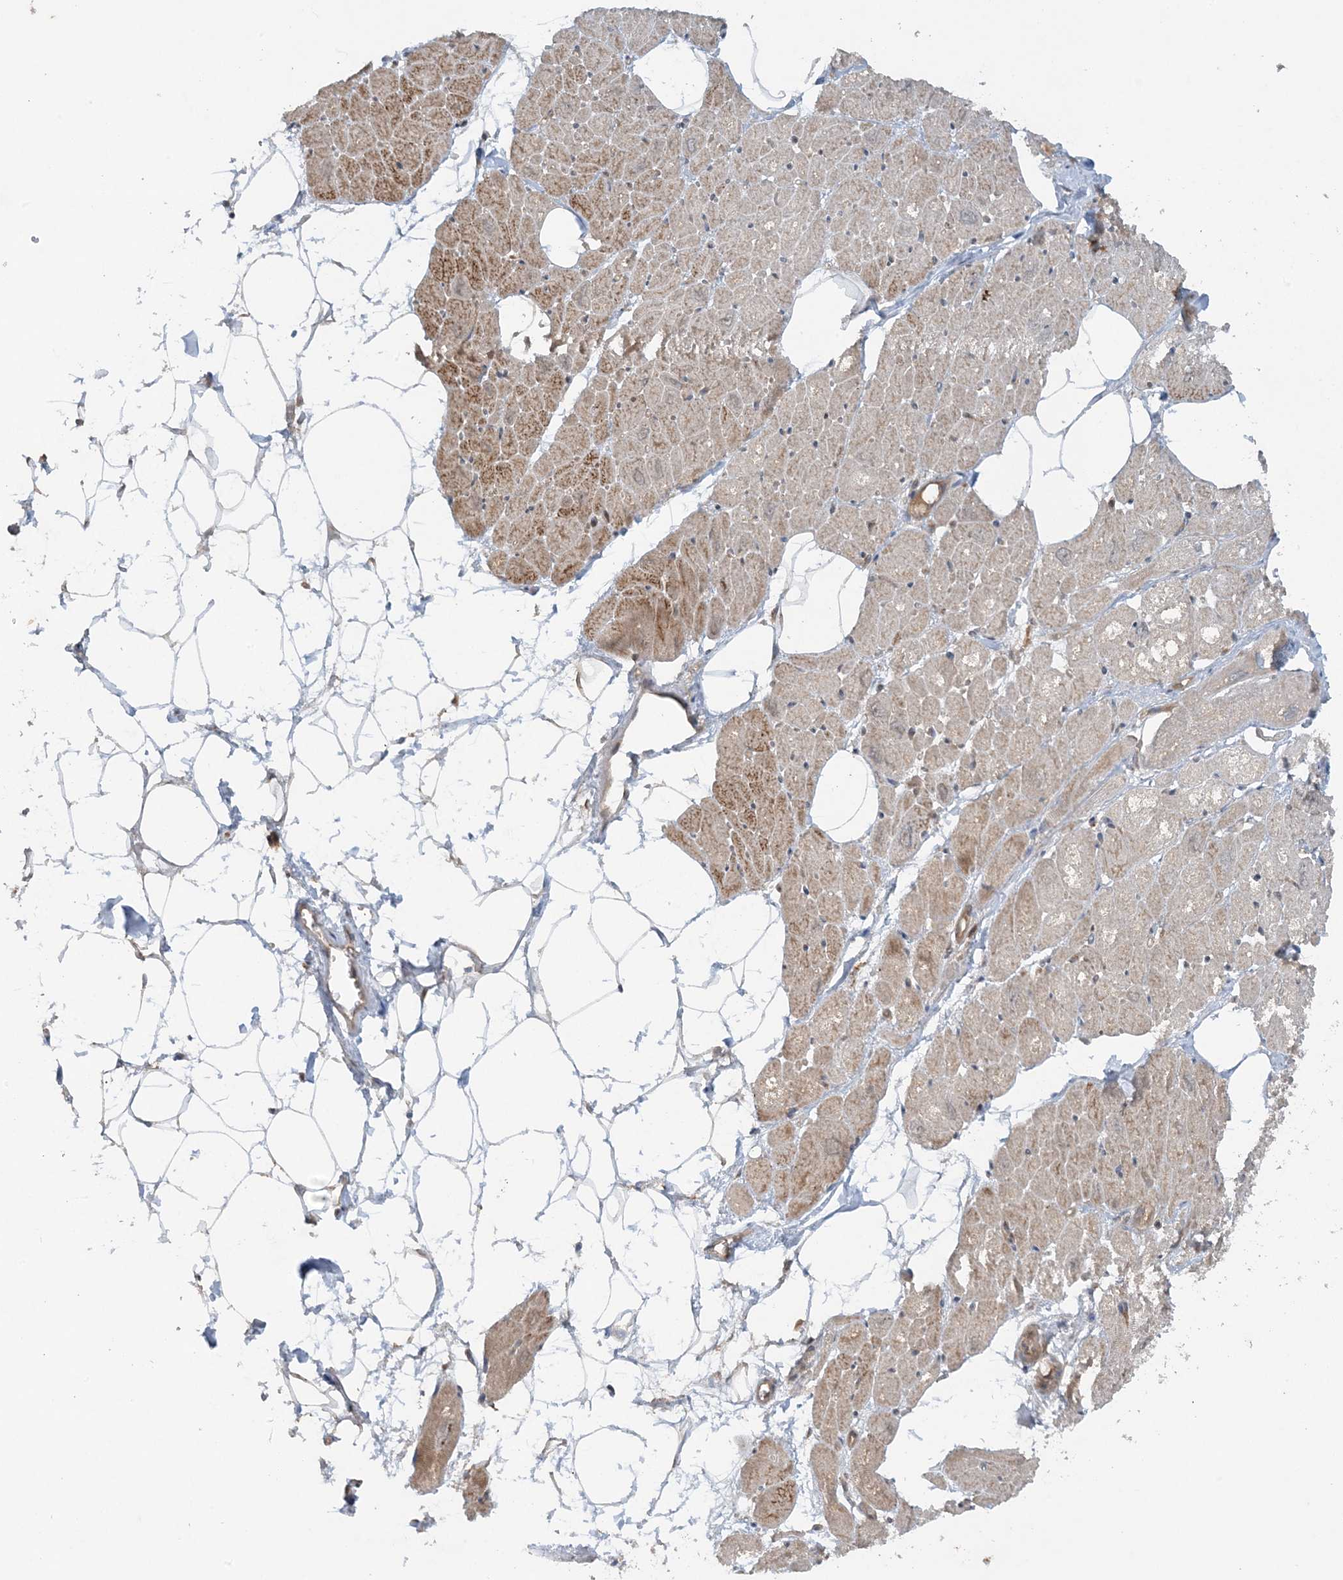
{"staining": {"intensity": "weak", "quantity": "25%-75%", "location": "cytoplasmic/membranous"}, "tissue": "heart muscle", "cell_type": "Cardiomyocytes", "image_type": "normal", "snomed": [{"axis": "morphology", "description": "Normal tissue, NOS"}, {"axis": "topography", "description": "Heart"}], "caption": "DAB (3,3'-diaminobenzidine) immunohistochemical staining of unremarkable human heart muscle displays weak cytoplasmic/membranous protein staining in about 25%-75% of cardiomyocytes.", "gene": "STAM2", "patient": {"sex": "male", "age": 50}}